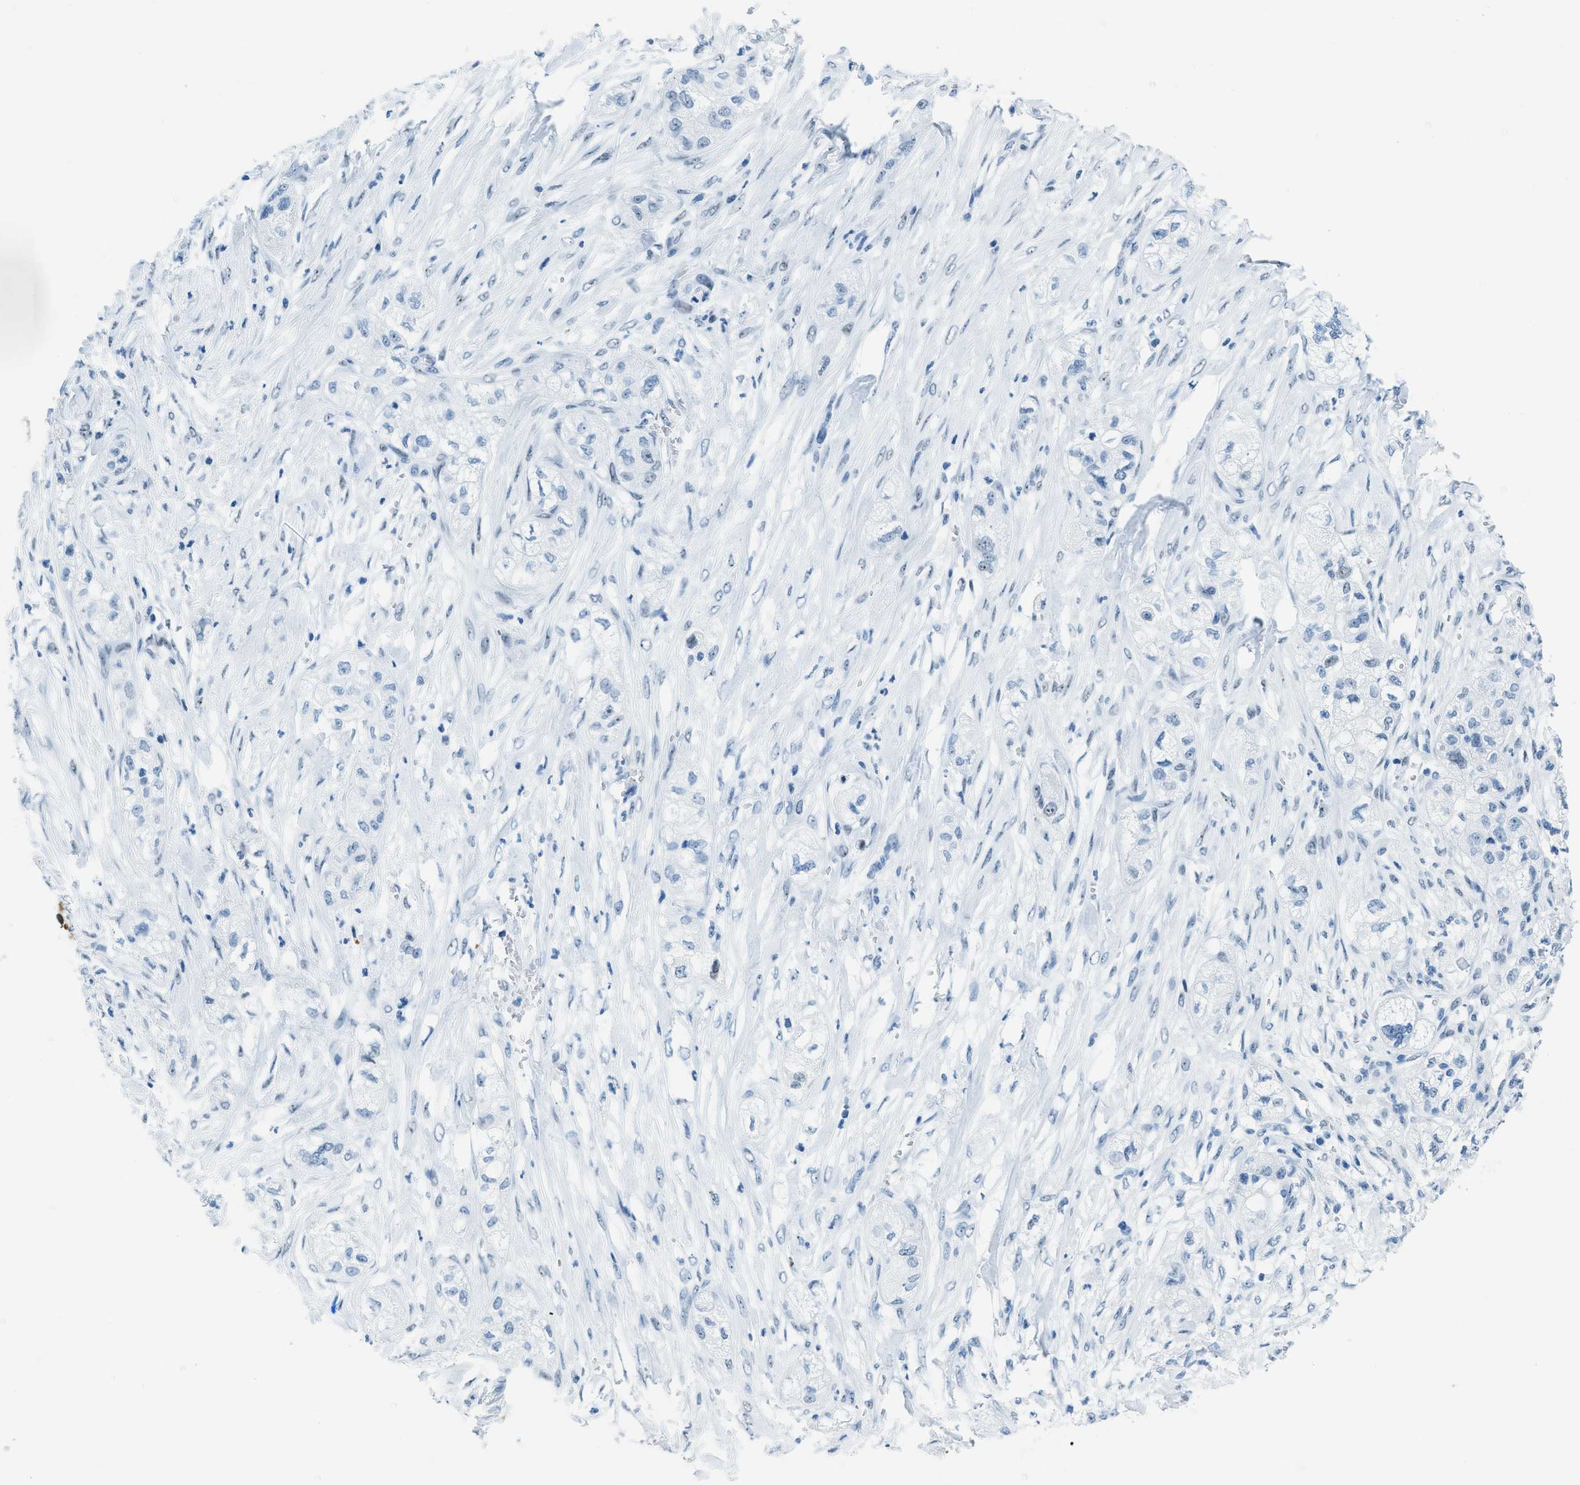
{"staining": {"intensity": "negative", "quantity": "none", "location": "none"}, "tissue": "pancreatic cancer", "cell_type": "Tumor cells", "image_type": "cancer", "snomed": [{"axis": "morphology", "description": "Adenocarcinoma, NOS"}, {"axis": "topography", "description": "Pancreas"}], "caption": "IHC image of neoplastic tissue: pancreatic adenocarcinoma stained with DAB (3,3'-diaminobenzidine) displays no significant protein staining in tumor cells.", "gene": "PLA2G2A", "patient": {"sex": "female", "age": 78}}